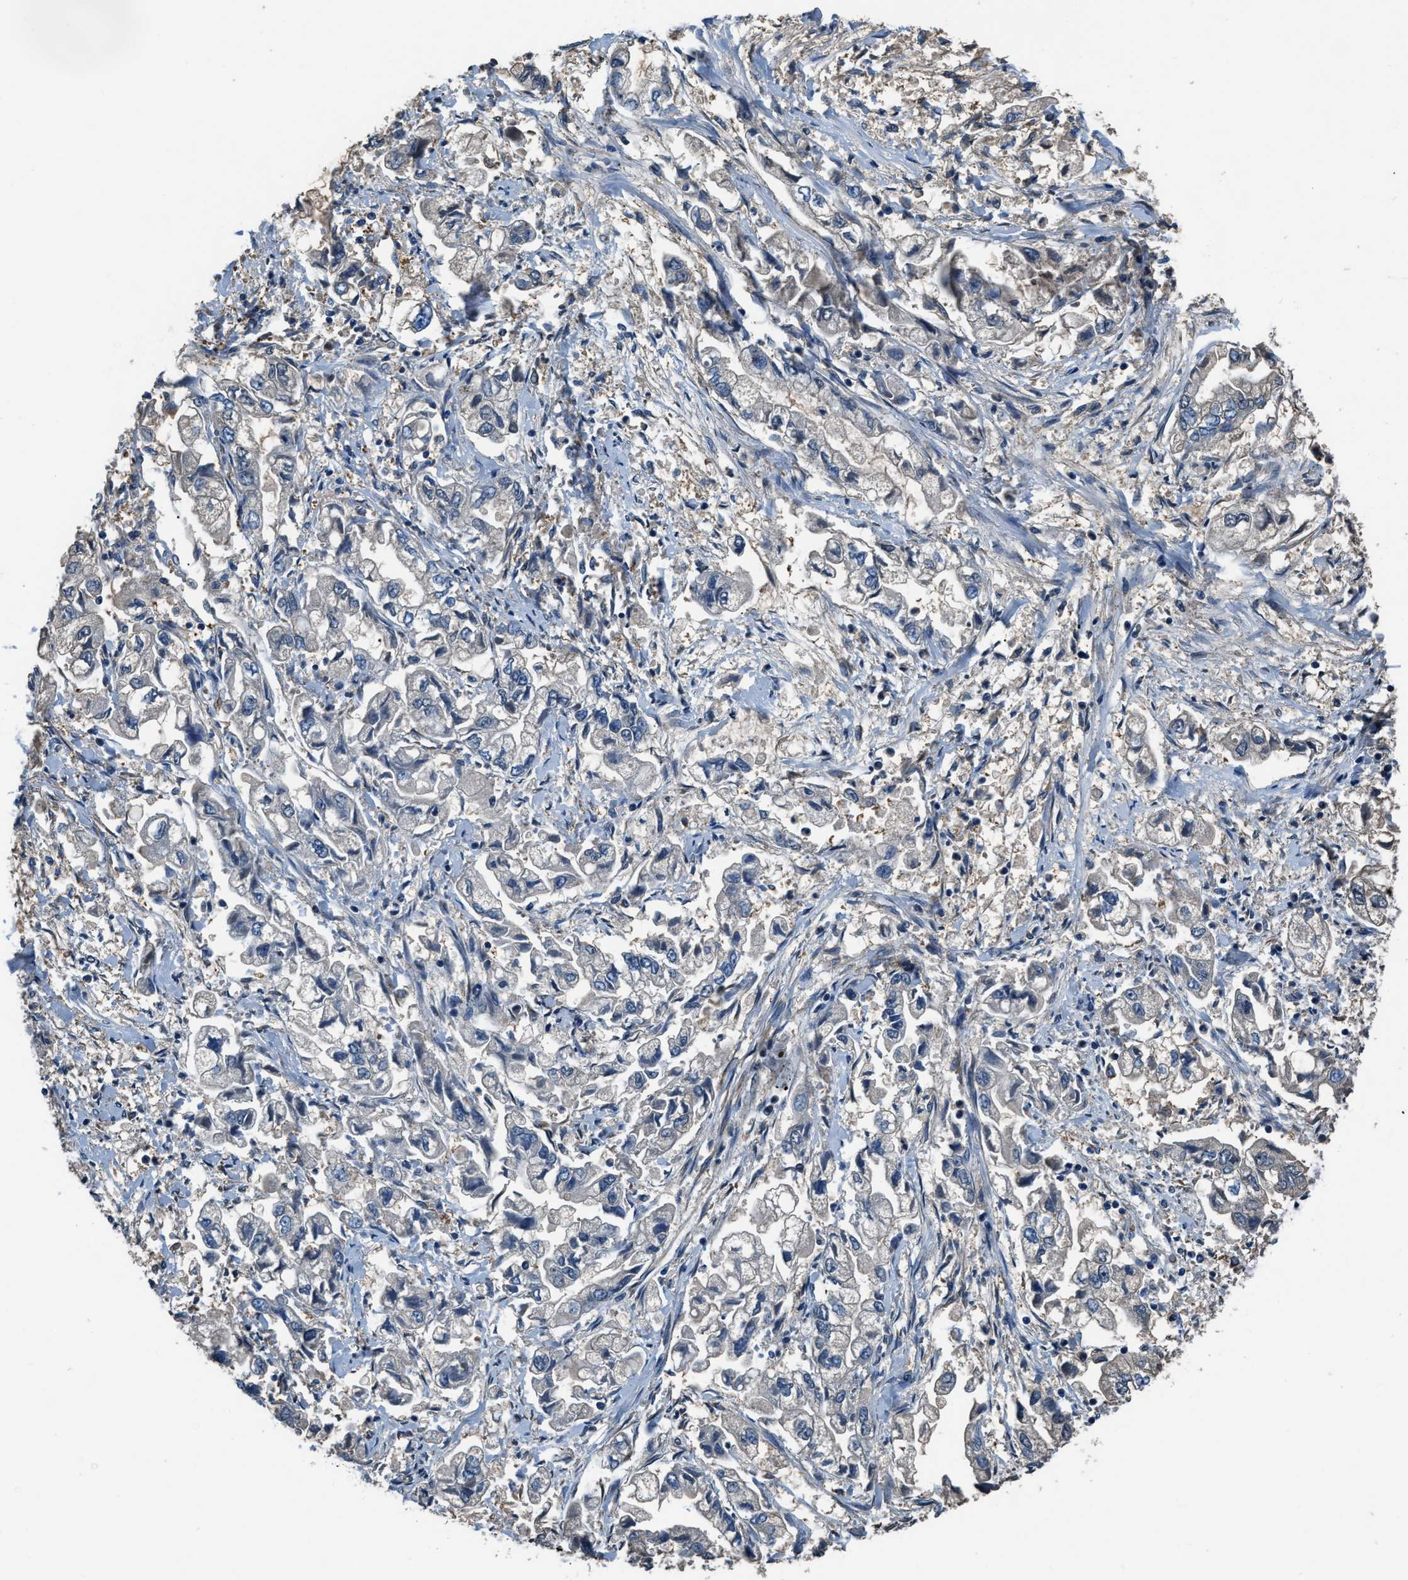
{"staining": {"intensity": "negative", "quantity": "none", "location": "none"}, "tissue": "stomach cancer", "cell_type": "Tumor cells", "image_type": "cancer", "snomed": [{"axis": "morphology", "description": "Normal tissue, NOS"}, {"axis": "morphology", "description": "Adenocarcinoma, NOS"}, {"axis": "topography", "description": "Stomach"}], "caption": "Histopathology image shows no protein staining in tumor cells of adenocarcinoma (stomach) tissue.", "gene": "EEA1", "patient": {"sex": "male", "age": 62}}